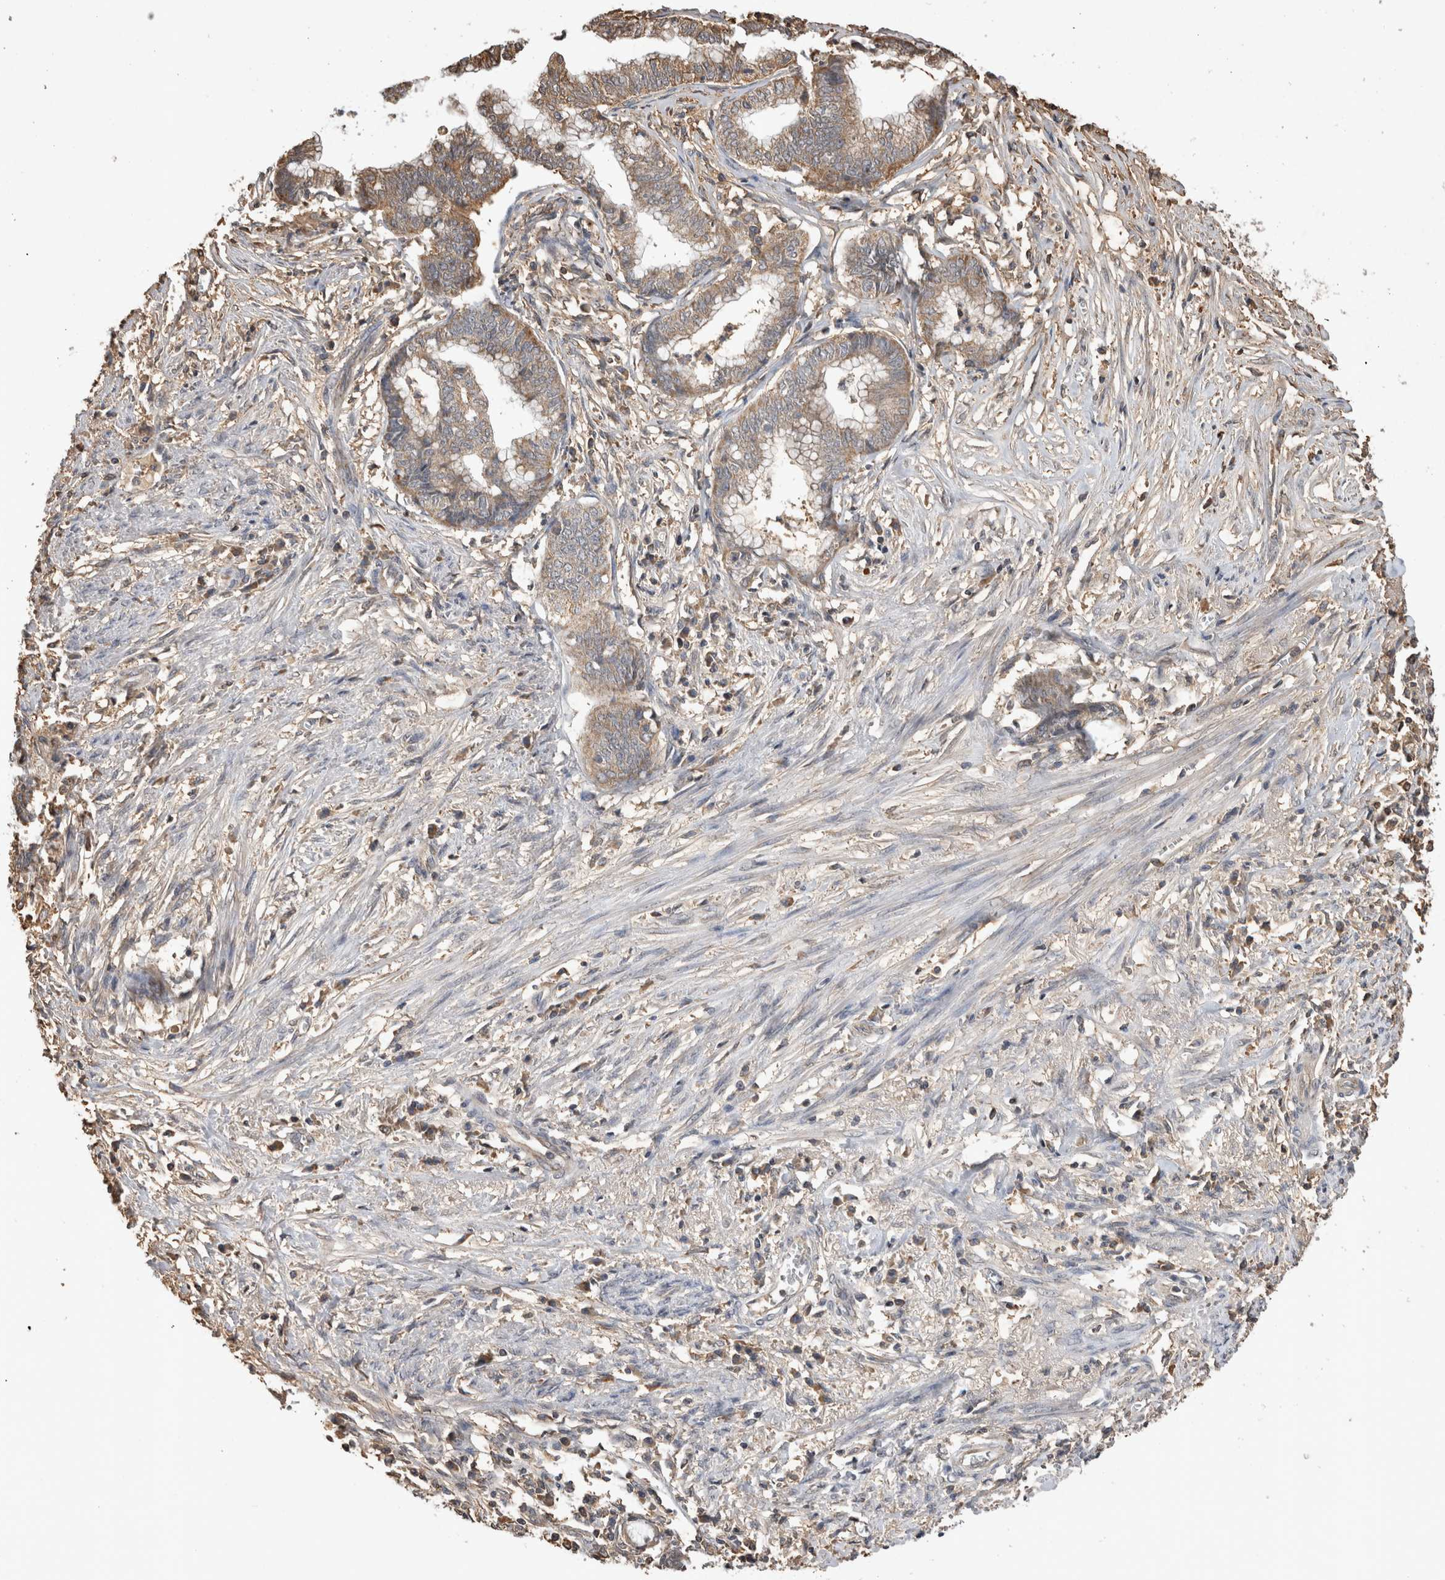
{"staining": {"intensity": "weak", "quantity": "25%-75%", "location": "cytoplasmic/membranous"}, "tissue": "endometrial cancer", "cell_type": "Tumor cells", "image_type": "cancer", "snomed": [{"axis": "morphology", "description": "Necrosis, NOS"}, {"axis": "morphology", "description": "Adenocarcinoma, NOS"}, {"axis": "topography", "description": "Endometrium"}], "caption": "The image exhibits immunohistochemical staining of adenocarcinoma (endometrial). There is weak cytoplasmic/membranous positivity is identified in approximately 25%-75% of tumor cells.", "gene": "PREP", "patient": {"sex": "female", "age": 79}}